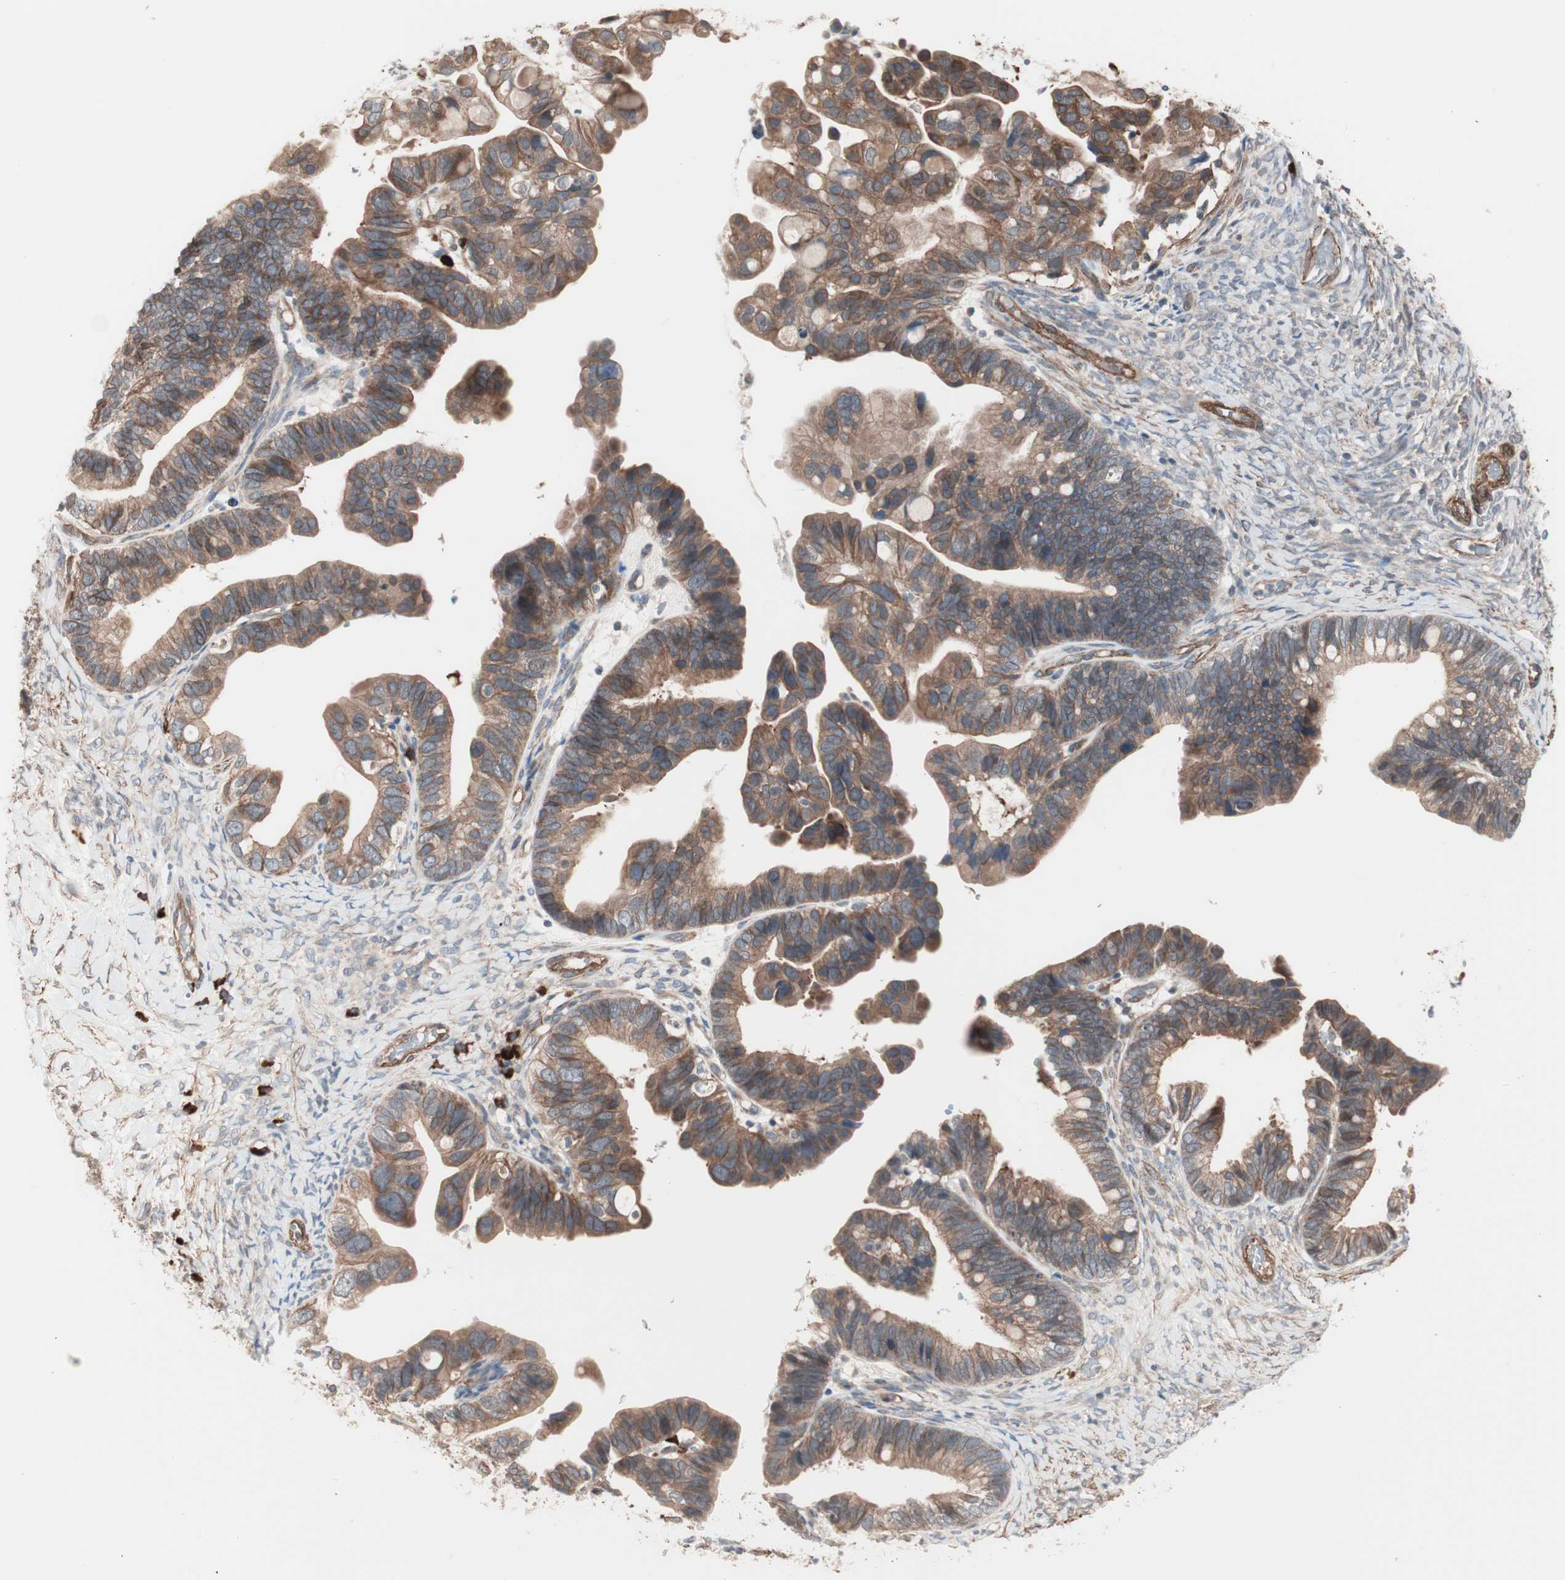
{"staining": {"intensity": "moderate", "quantity": ">75%", "location": "cytoplasmic/membranous"}, "tissue": "ovarian cancer", "cell_type": "Tumor cells", "image_type": "cancer", "snomed": [{"axis": "morphology", "description": "Cystadenocarcinoma, serous, NOS"}, {"axis": "topography", "description": "Ovary"}], "caption": "Immunohistochemical staining of human ovarian cancer displays medium levels of moderate cytoplasmic/membranous protein positivity in approximately >75% of tumor cells.", "gene": "ALG5", "patient": {"sex": "female", "age": 56}}